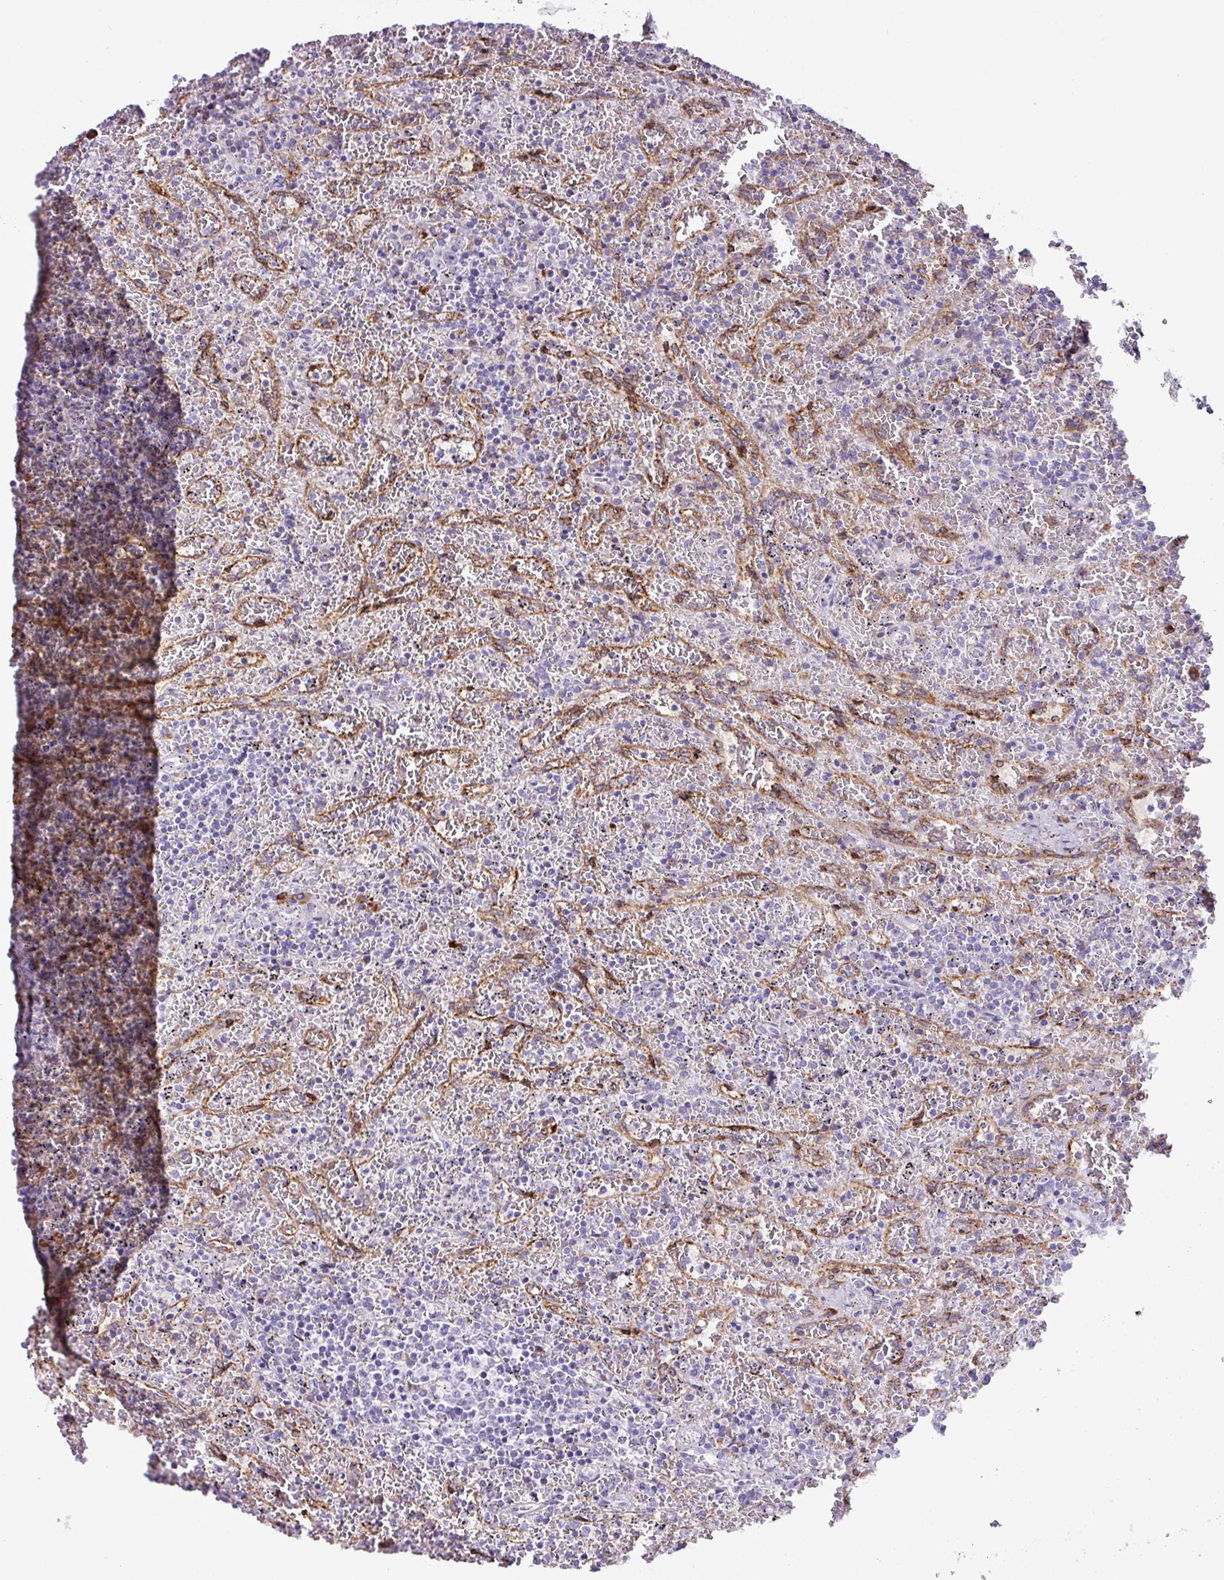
{"staining": {"intensity": "negative", "quantity": "none", "location": "none"}, "tissue": "lymphoma", "cell_type": "Tumor cells", "image_type": "cancer", "snomed": [{"axis": "morphology", "description": "Malignant lymphoma, non-Hodgkin's type, Low grade"}, {"axis": "topography", "description": "Spleen"}], "caption": "The histopathology image demonstrates no significant staining in tumor cells of lymphoma.", "gene": "RGS21", "patient": {"sex": "female", "age": 64}}